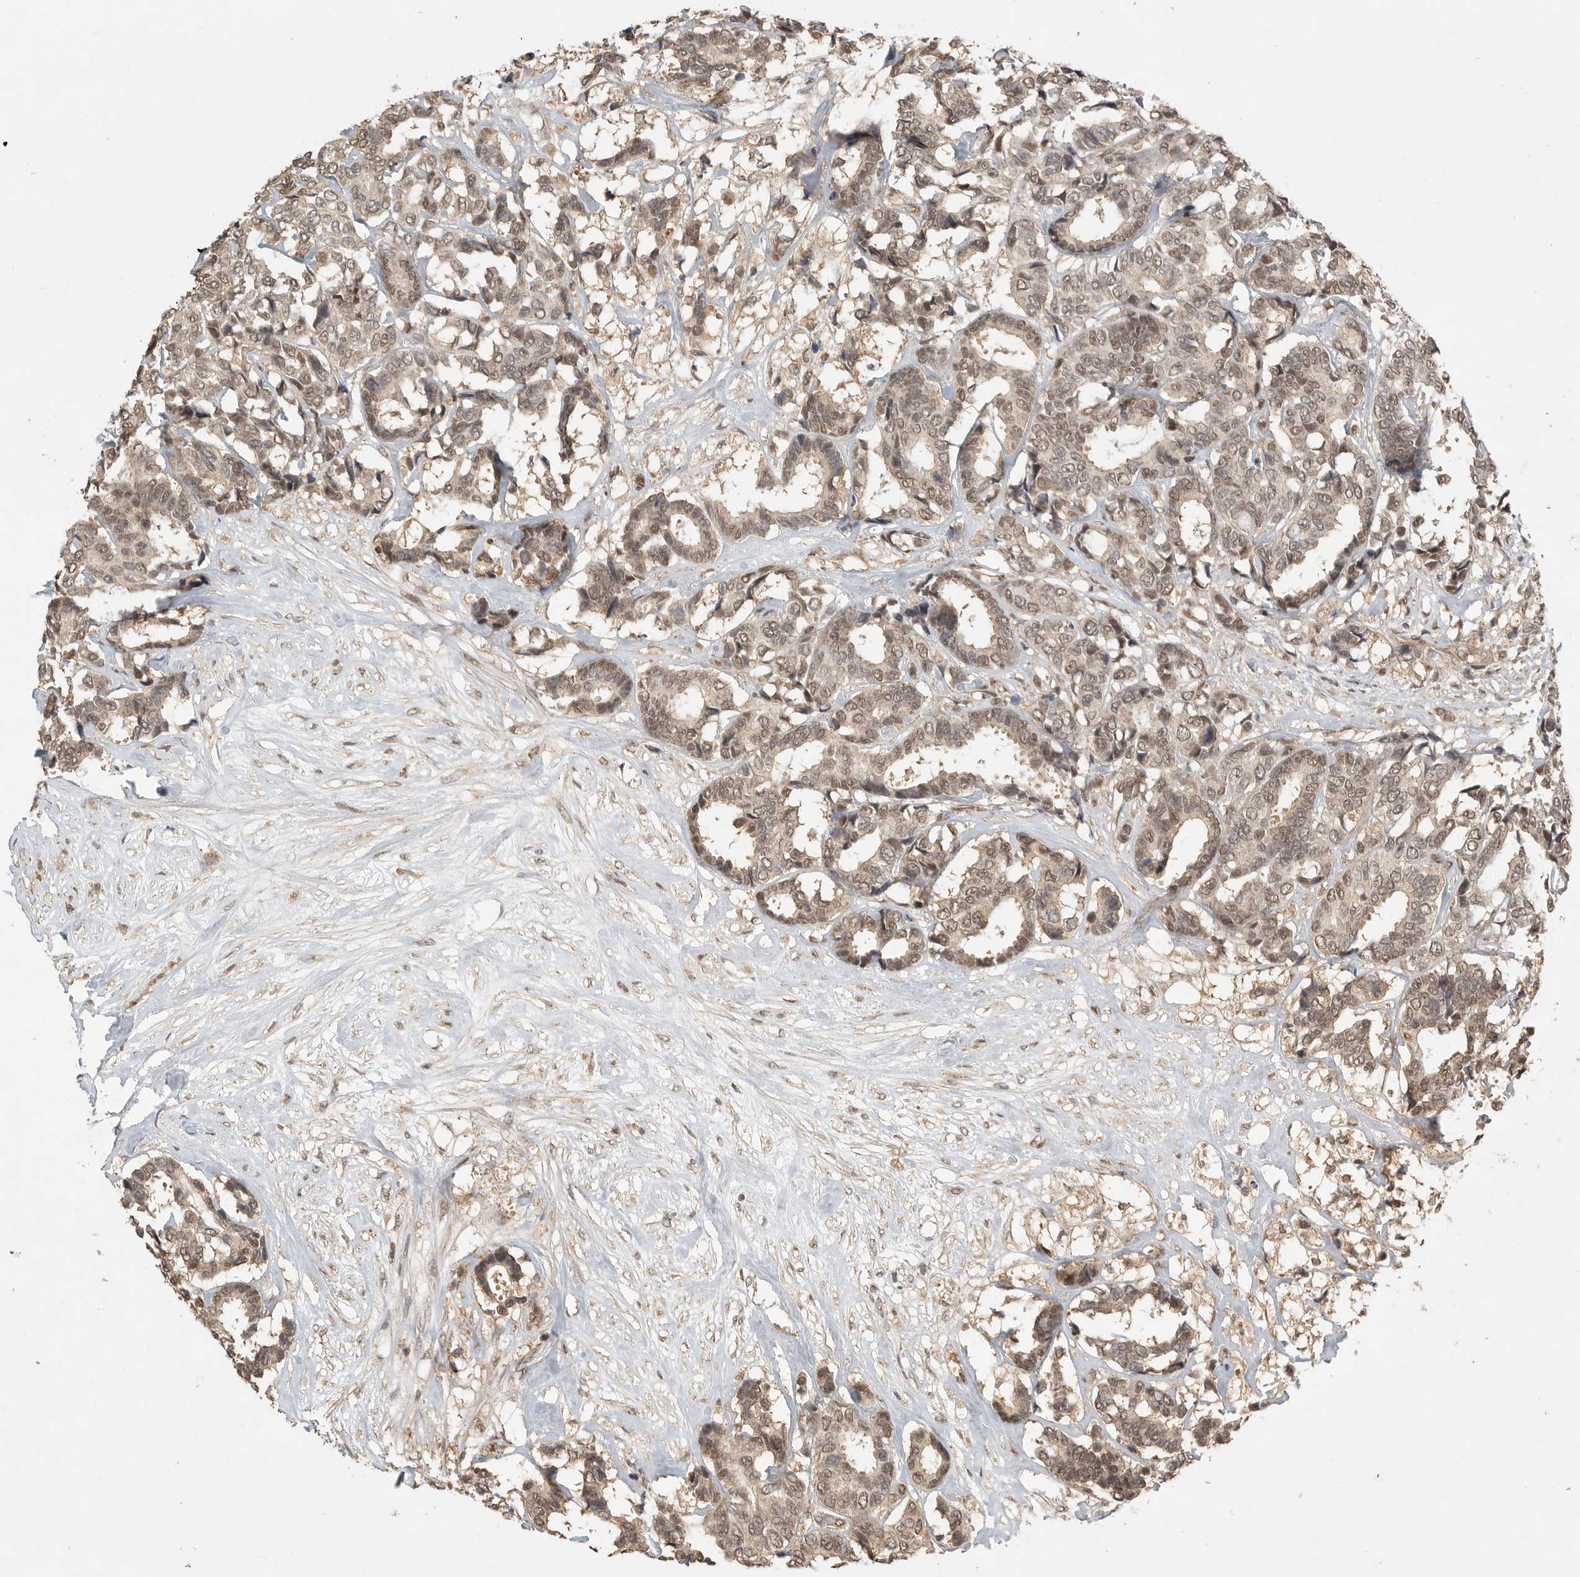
{"staining": {"intensity": "moderate", "quantity": ">75%", "location": "cytoplasmic/membranous,nuclear"}, "tissue": "breast cancer", "cell_type": "Tumor cells", "image_type": "cancer", "snomed": [{"axis": "morphology", "description": "Duct carcinoma"}, {"axis": "topography", "description": "Breast"}], "caption": "A micrograph showing moderate cytoplasmic/membranous and nuclear expression in approximately >75% of tumor cells in breast infiltrating ductal carcinoma, as visualized by brown immunohistochemical staining.", "gene": "DFFA", "patient": {"sex": "female", "age": 87}}